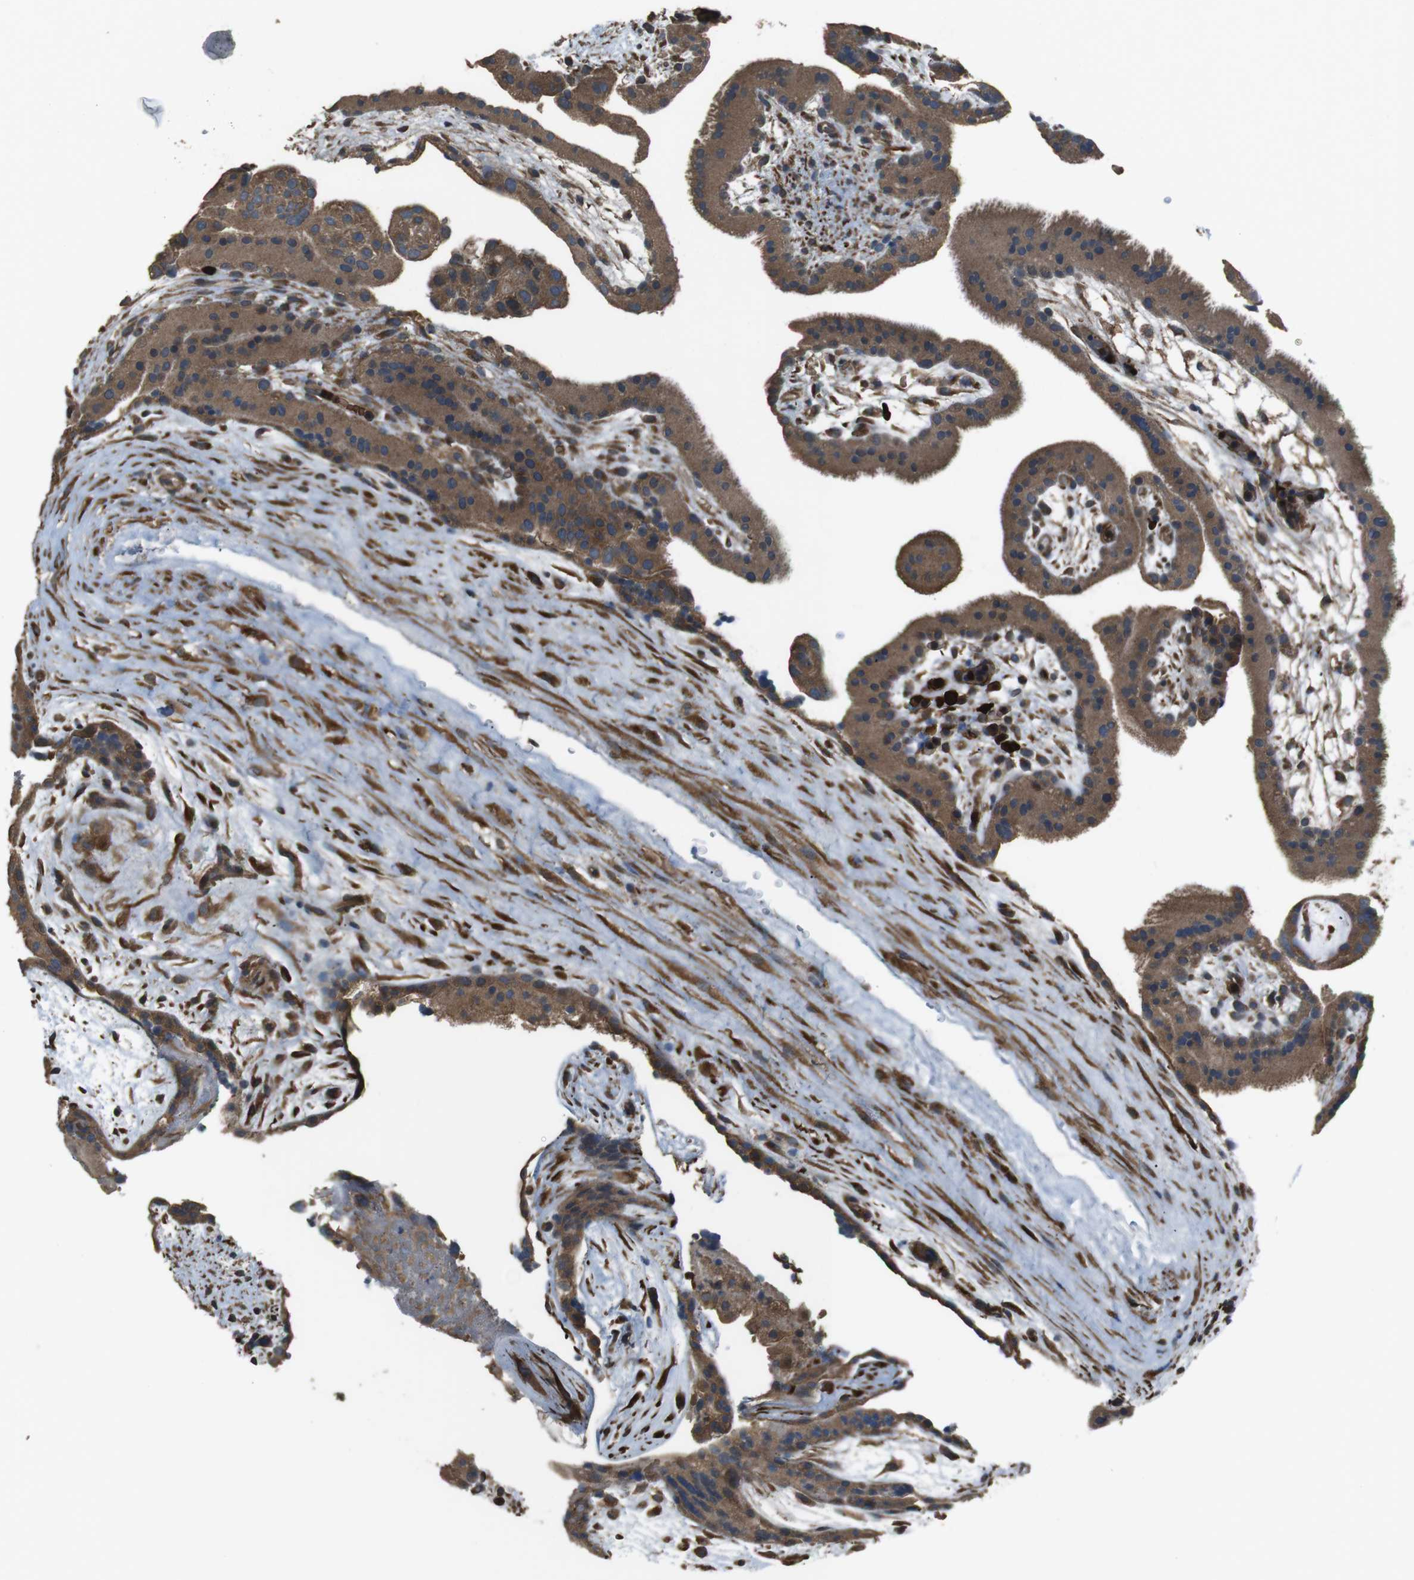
{"staining": {"intensity": "strong", "quantity": ">75%", "location": "cytoplasmic/membranous"}, "tissue": "placenta", "cell_type": "Trophoblastic cells", "image_type": "normal", "snomed": [{"axis": "morphology", "description": "Normal tissue, NOS"}, {"axis": "topography", "description": "Placenta"}], "caption": "The photomicrograph demonstrates a brown stain indicating the presence of a protein in the cytoplasmic/membranous of trophoblastic cells in placenta.", "gene": "FUT2", "patient": {"sex": "female", "age": 19}}